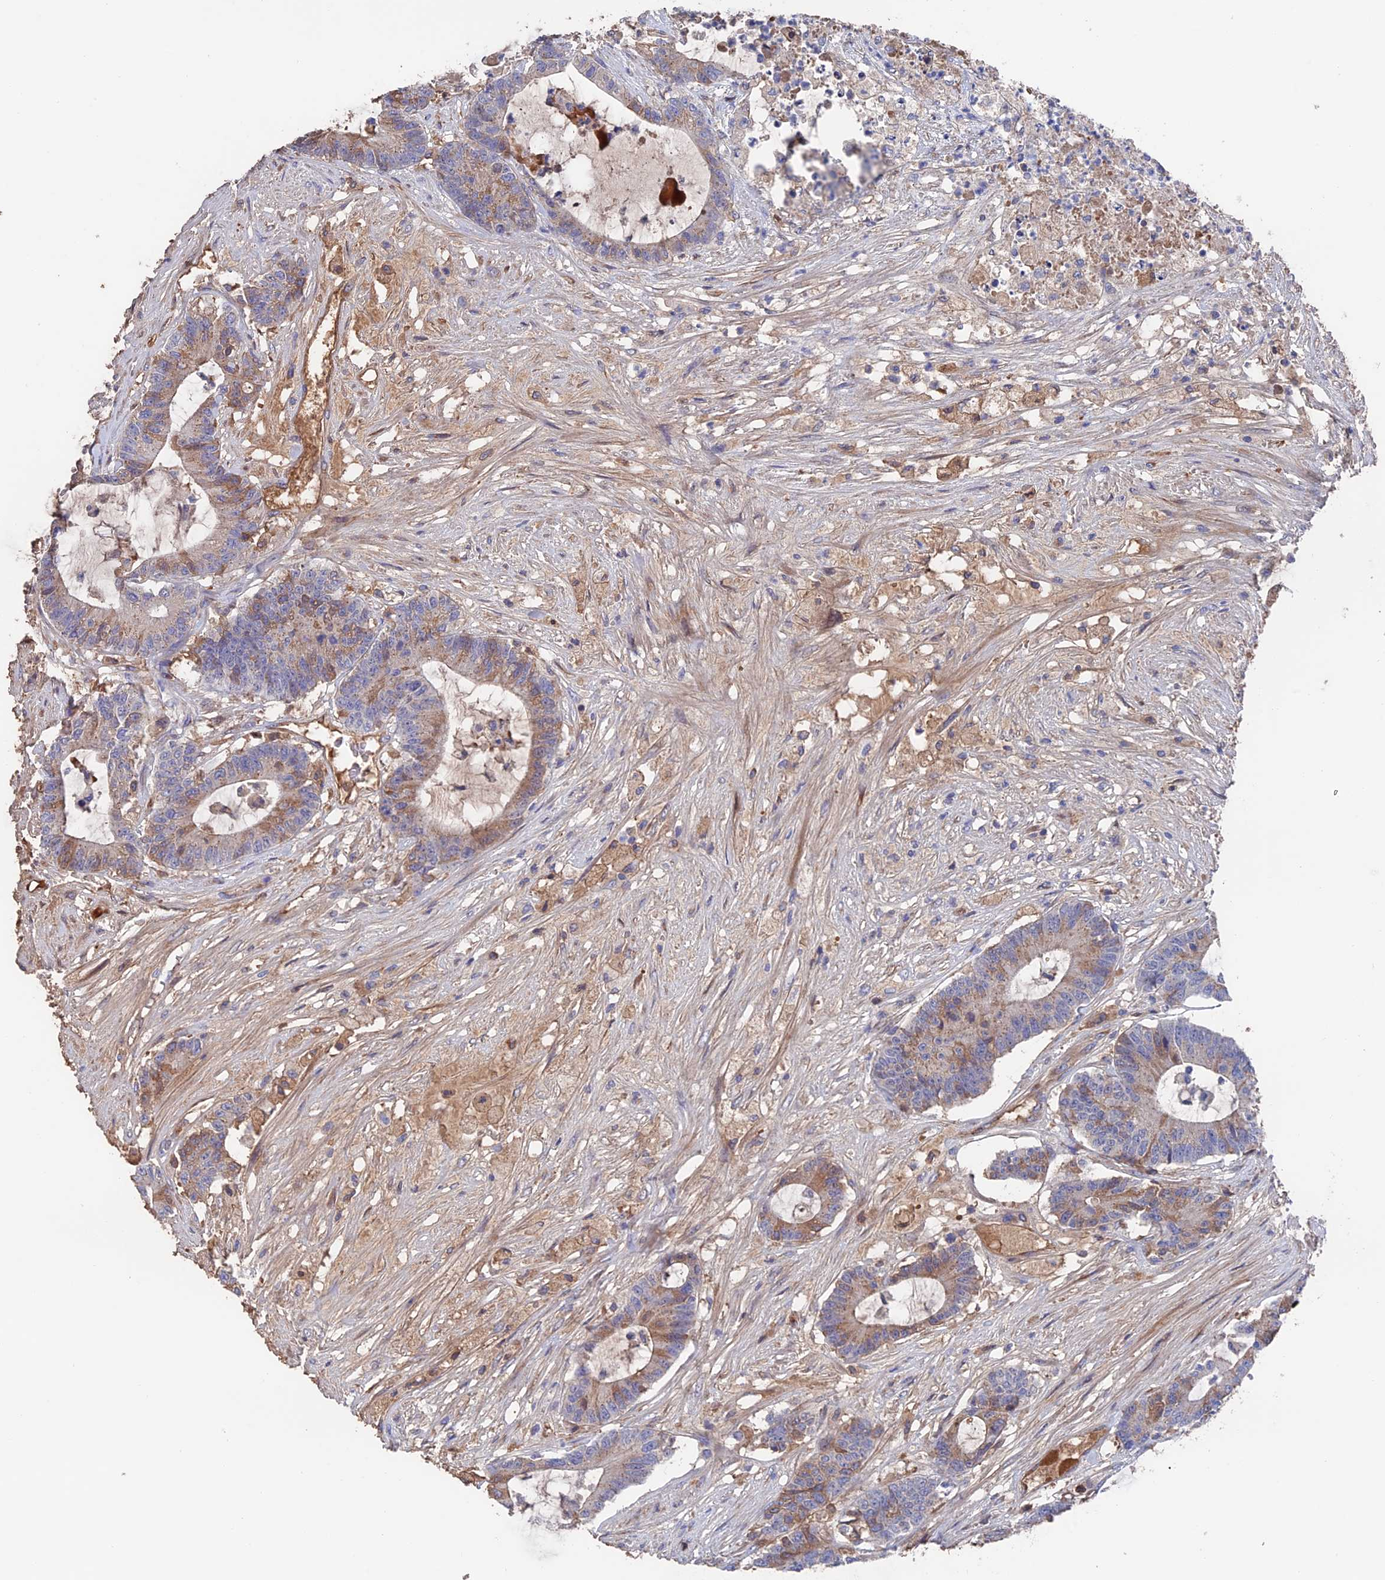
{"staining": {"intensity": "moderate", "quantity": "25%-75%", "location": "cytoplasmic/membranous"}, "tissue": "colorectal cancer", "cell_type": "Tumor cells", "image_type": "cancer", "snomed": [{"axis": "morphology", "description": "Adenocarcinoma, NOS"}, {"axis": "topography", "description": "Colon"}], "caption": "Protein staining of adenocarcinoma (colorectal) tissue shows moderate cytoplasmic/membranous expression in about 25%-75% of tumor cells.", "gene": "HPF1", "patient": {"sex": "female", "age": 84}}